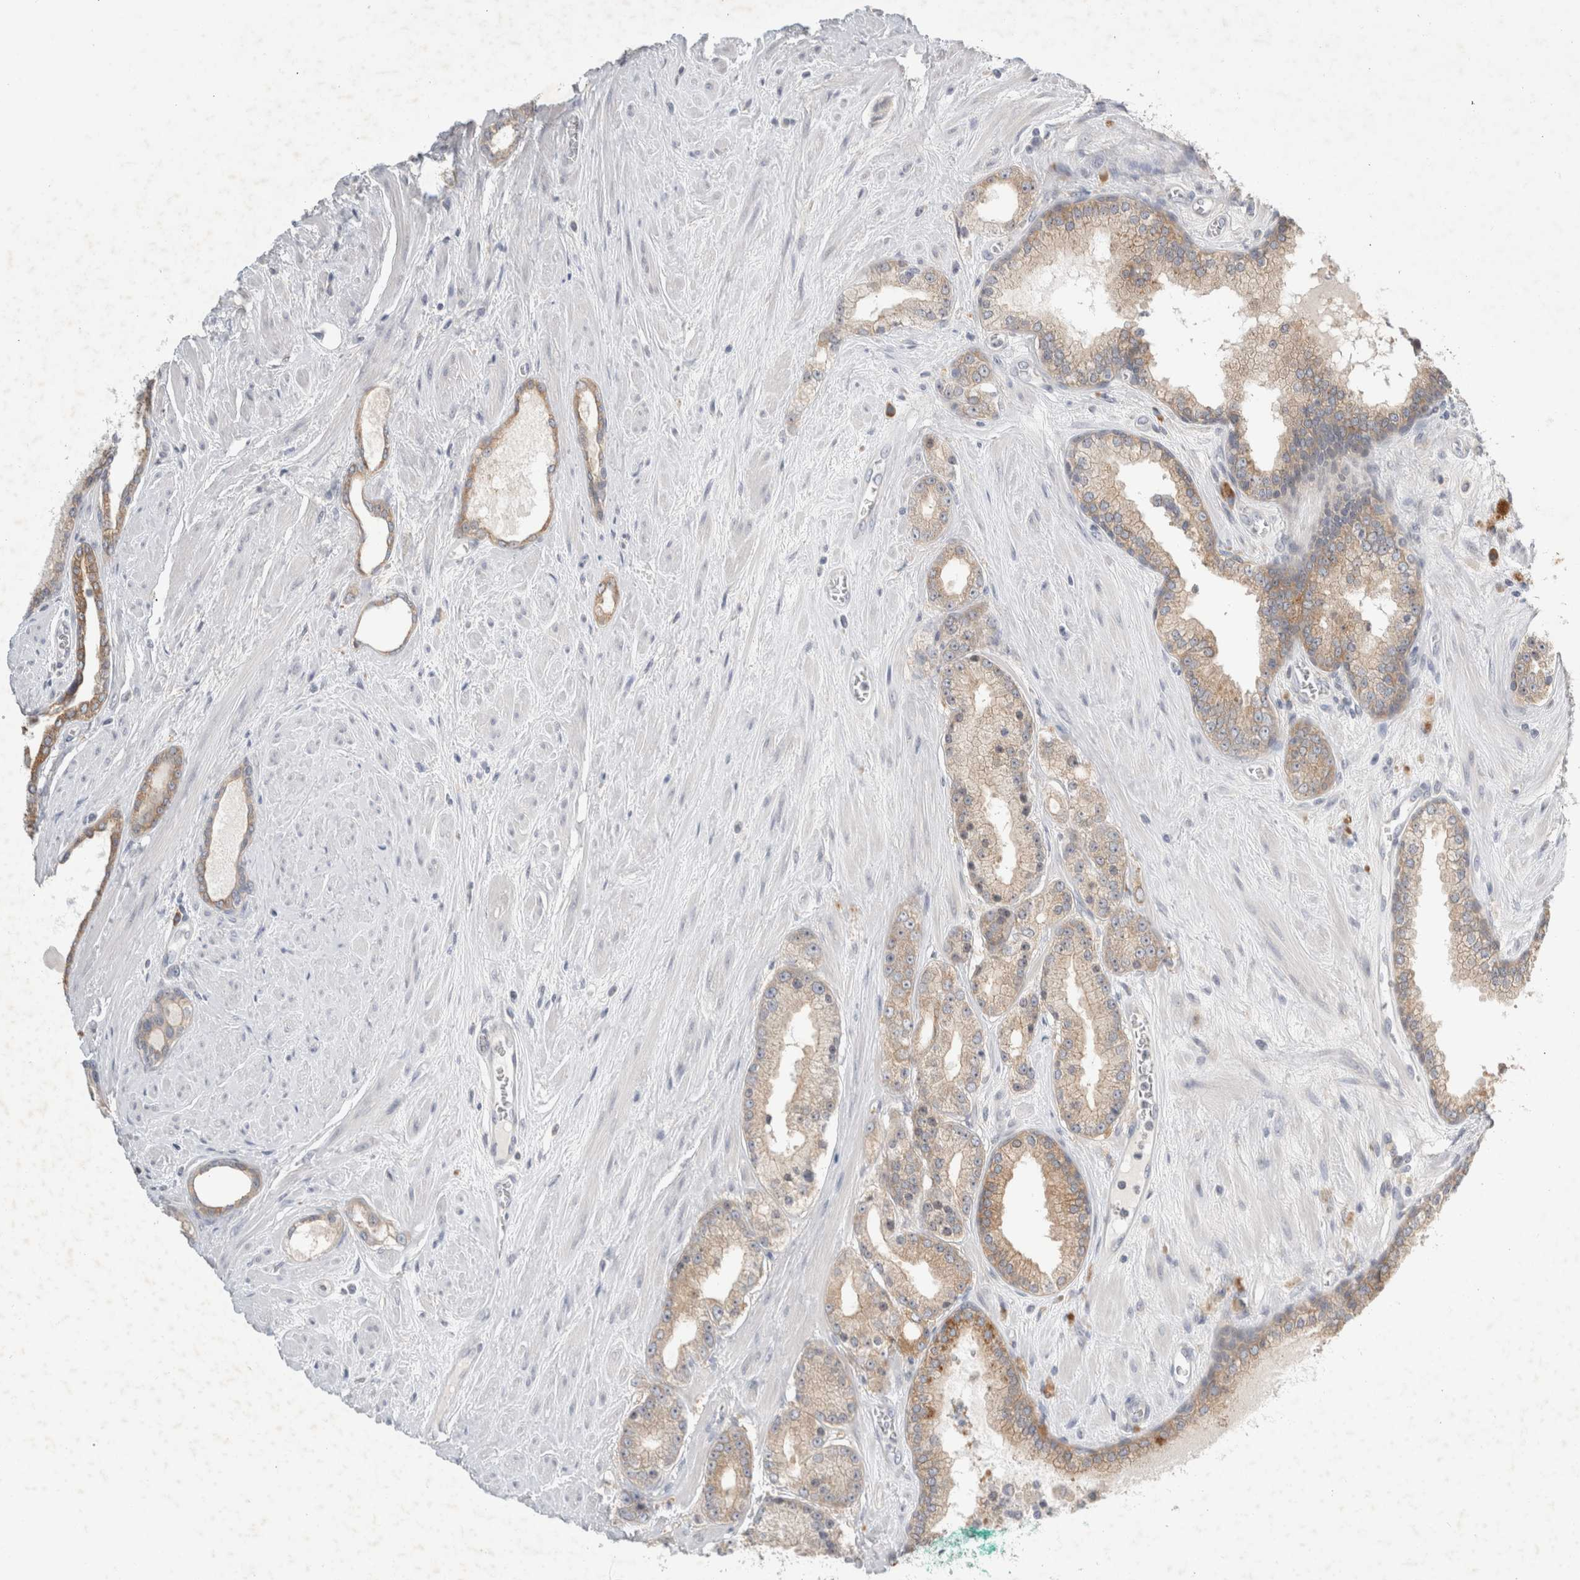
{"staining": {"intensity": "moderate", "quantity": ">75%", "location": "cytoplasmic/membranous"}, "tissue": "prostate cancer", "cell_type": "Tumor cells", "image_type": "cancer", "snomed": [{"axis": "morphology", "description": "Adenocarcinoma, Low grade"}, {"axis": "topography", "description": "Prostate"}], "caption": "Immunohistochemical staining of human prostate cancer reveals moderate cytoplasmic/membranous protein positivity in approximately >75% of tumor cells.", "gene": "NEDD4L", "patient": {"sex": "male", "age": 62}}